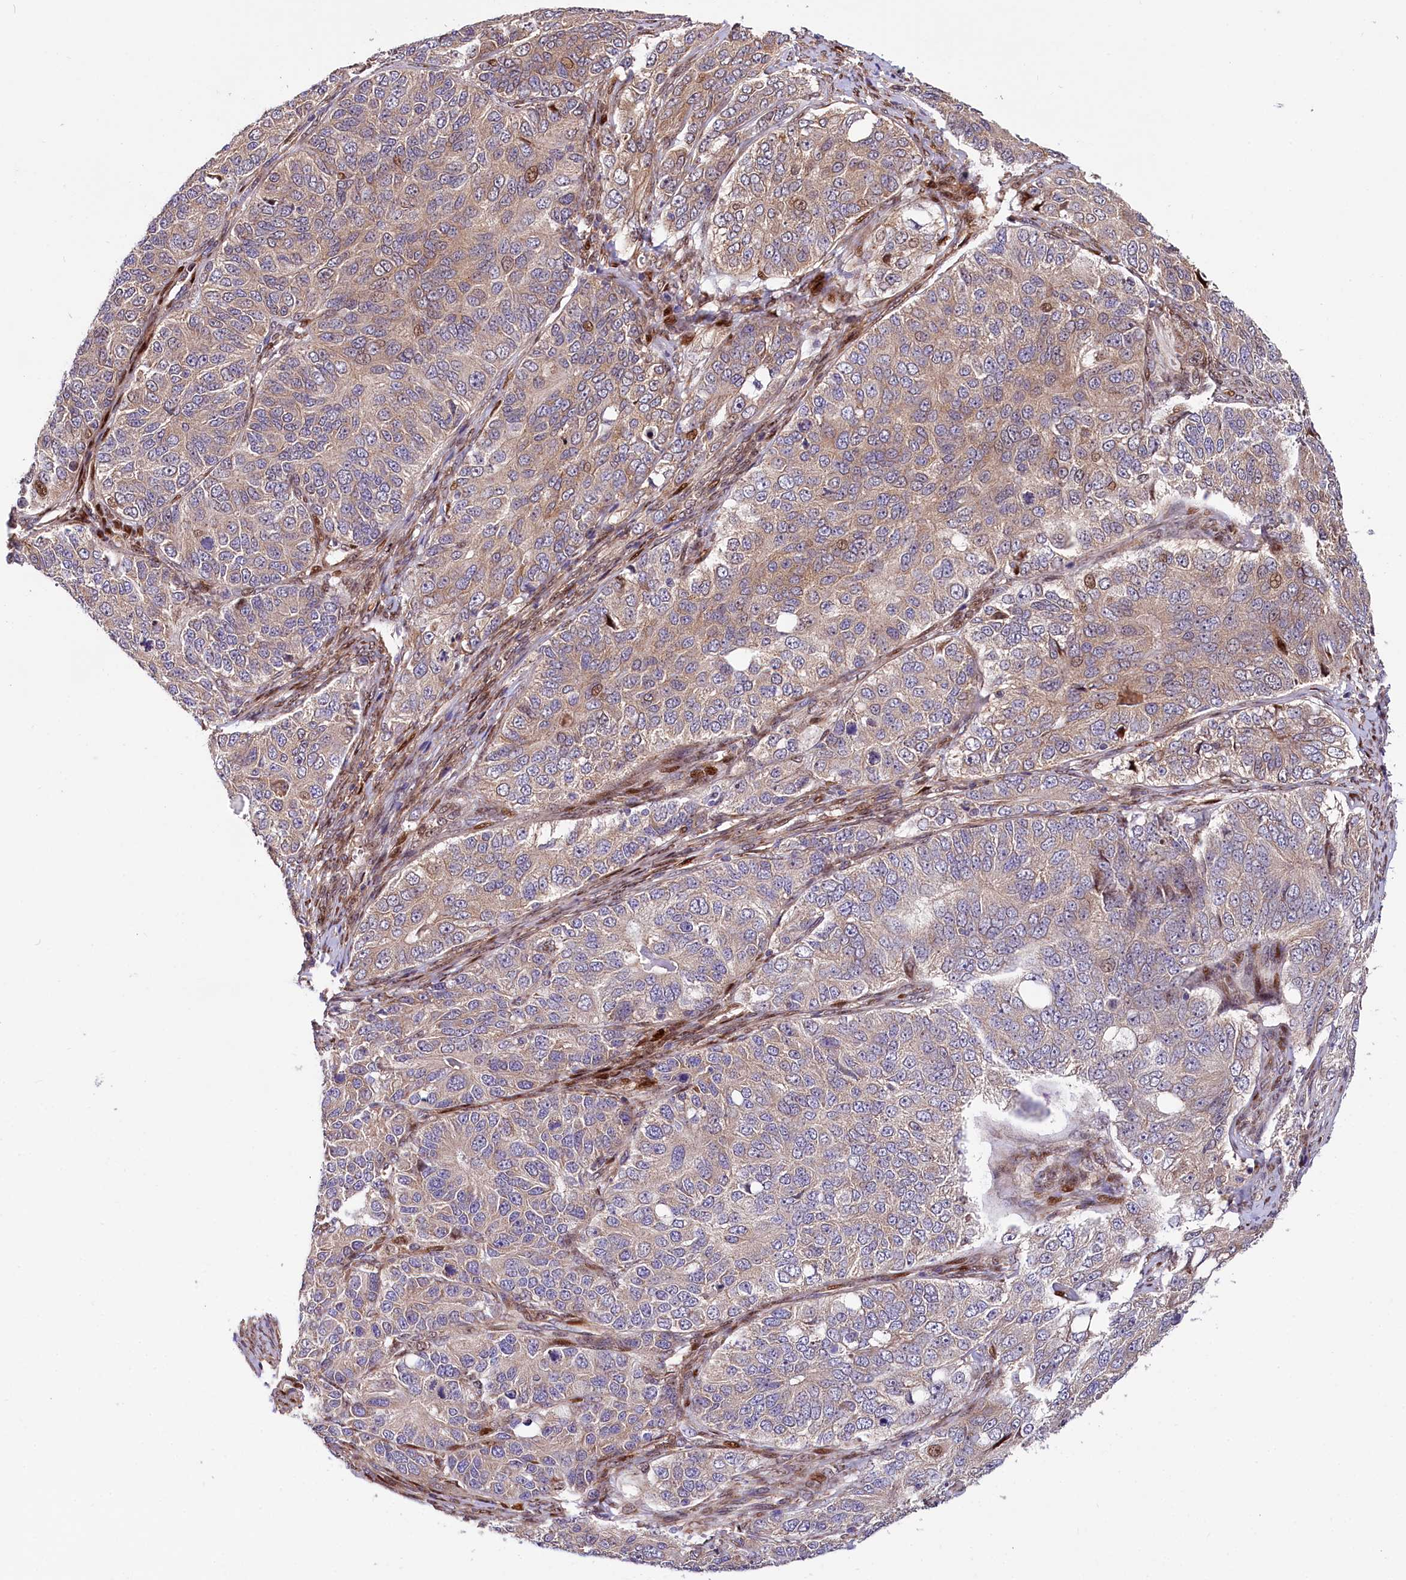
{"staining": {"intensity": "moderate", "quantity": "<25%", "location": "cytoplasmic/membranous,nuclear"}, "tissue": "ovarian cancer", "cell_type": "Tumor cells", "image_type": "cancer", "snomed": [{"axis": "morphology", "description": "Carcinoma, endometroid"}, {"axis": "topography", "description": "Ovary"}], "caption": "DAB (3,3'-diaminobenzidine) immunohistochemical staining of human ovarian cancer (endometroid carcinoma) exhibits moderate cytoplasmic/membranous and nuclear protein staining in approximately <25% of tumor cells.", "gene": "PDZRN3", "patient": {"sex": "female", "age": 51}}